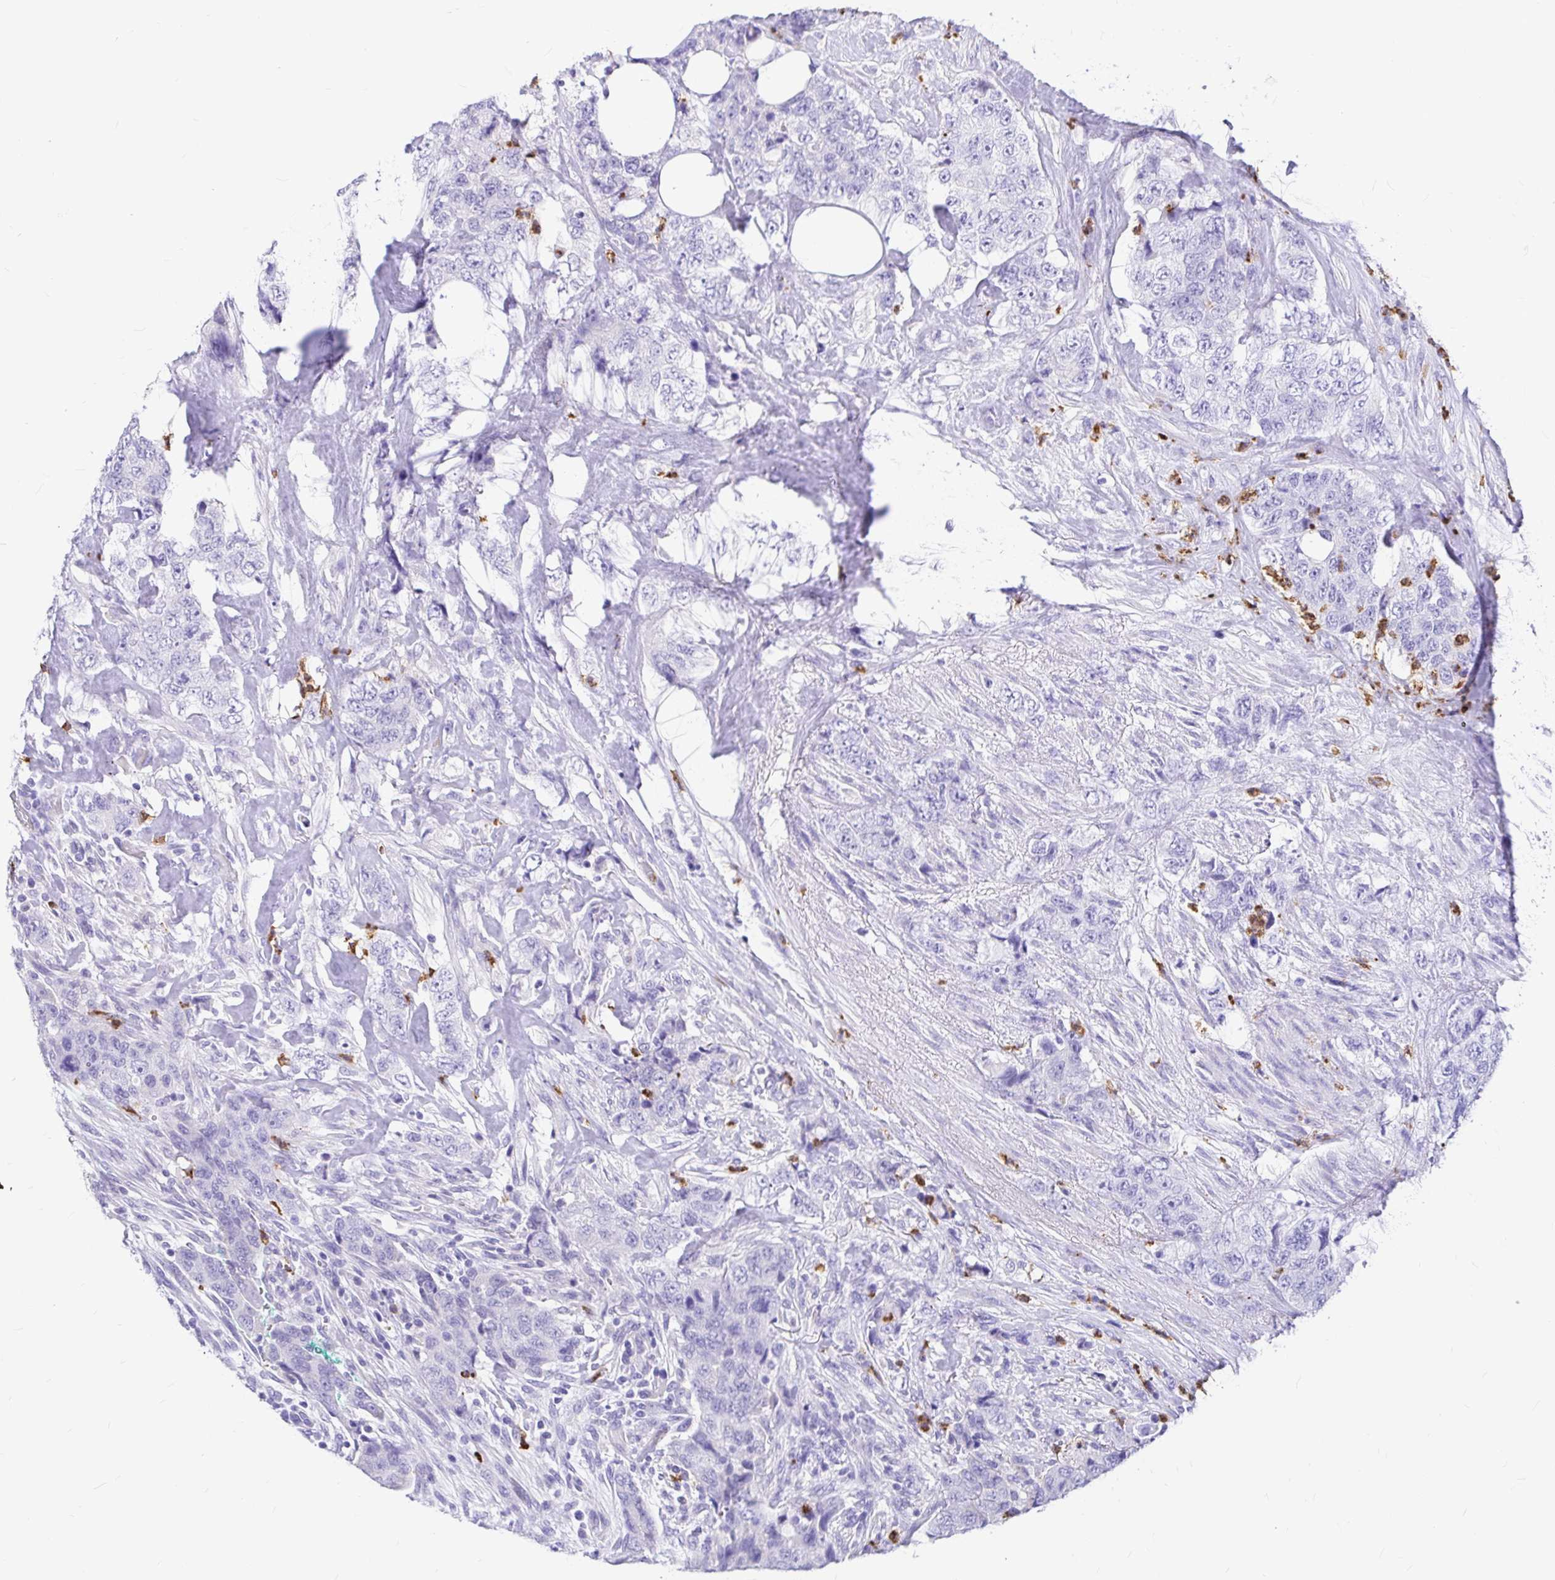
{"staining": {"intensity": "negative", "quantity": "none", "location": "none"}, "tissue": "urothelial cancer", "cell_type": "Tumor cells", "image_type": "cancer", "snomed": [{"axis": "morphology", "description": "Urothelial carcinoma, High grade"}, {"axis": "topography", "description": "Urinary bladder"}], "caption": "This is a micrograph of immunohistochemistry staining of urothelial cancer, which shows no expression in tumor cells.", "gene": "CLEC1B", "patient": {"sex": "female", "age": 78}}